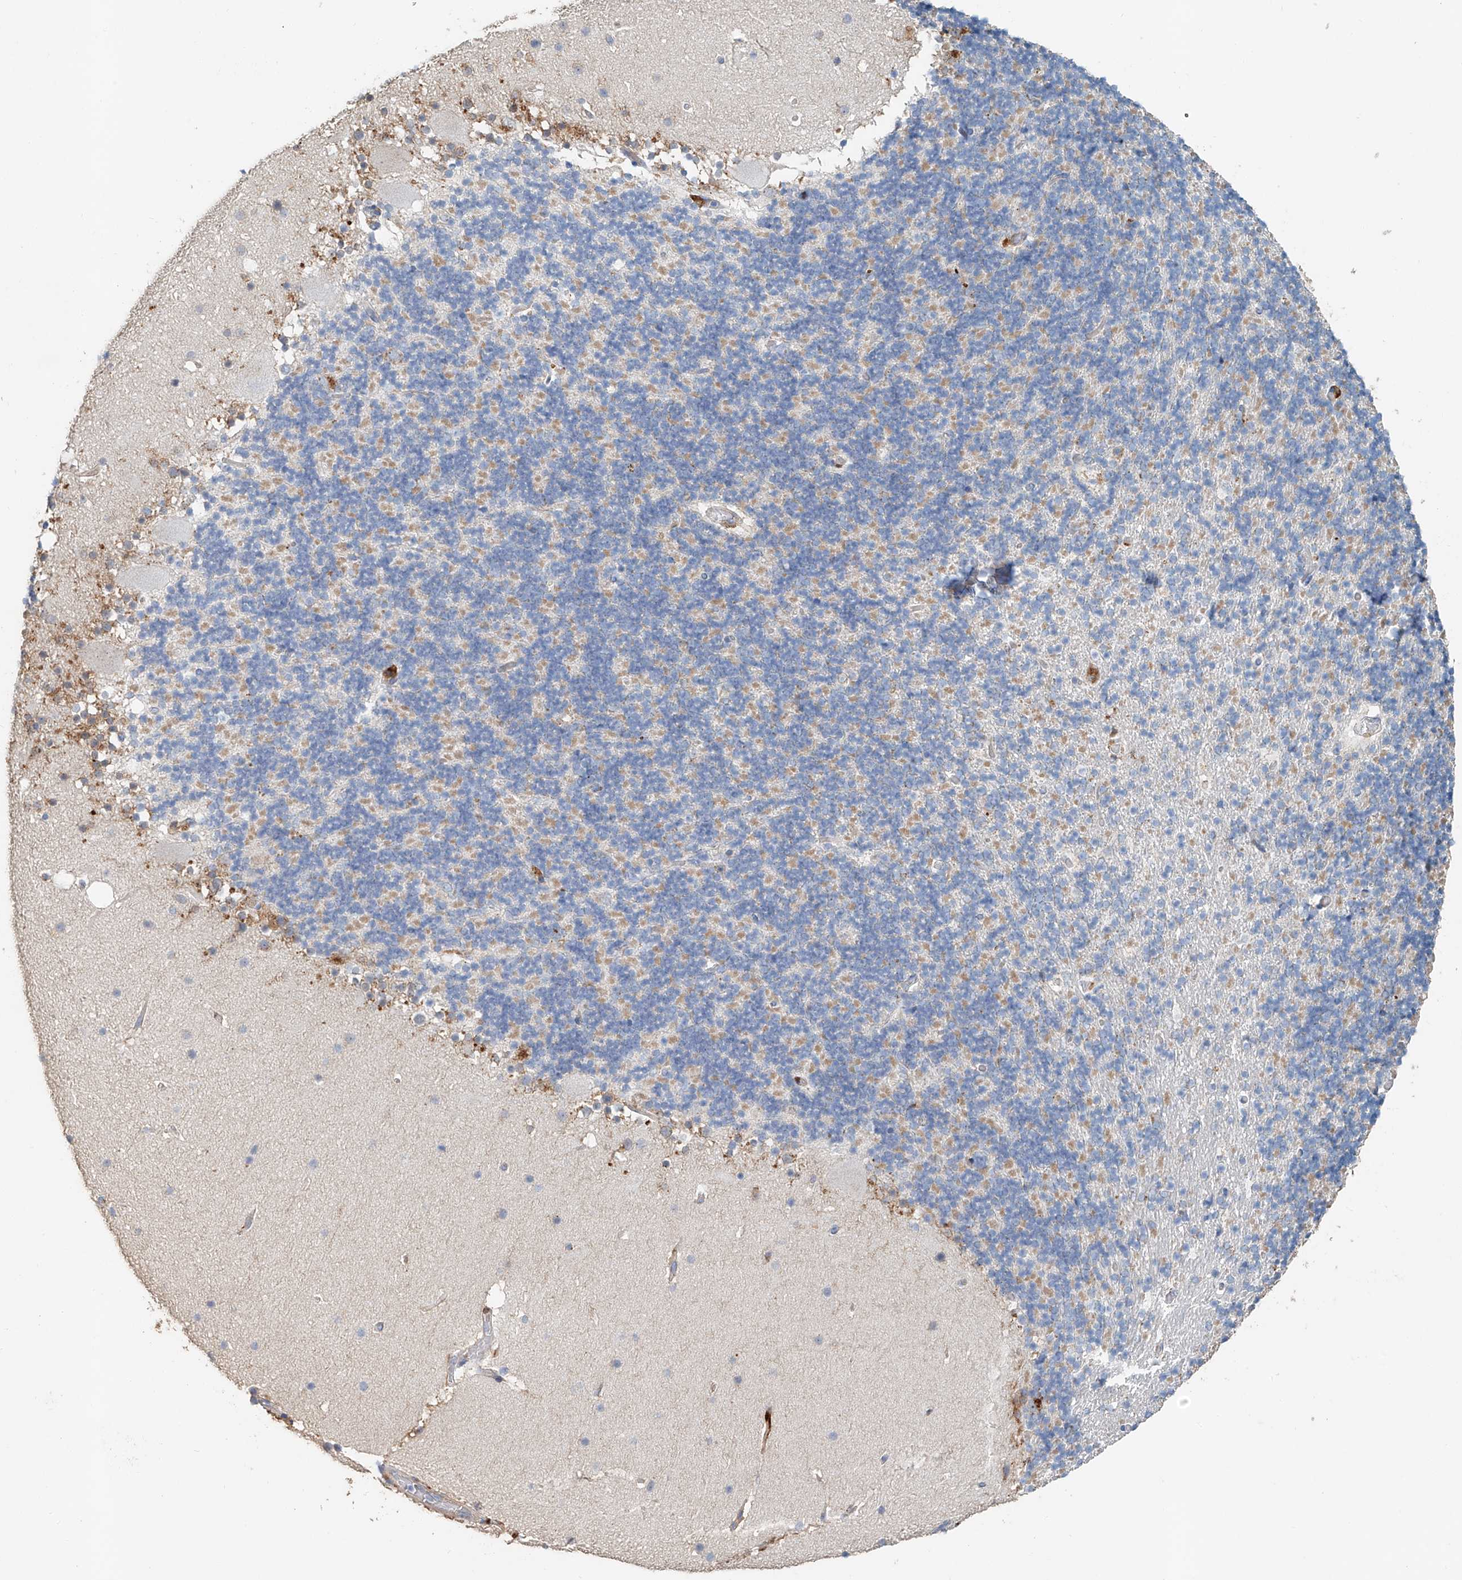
{"staining": {"intensity": "weak", "quantity": "<25%", "location": "cytoplasmic/membranous"}, "tissue": "cerebellum", "cell_type": "Cells in granular layer", "image_type": "normal", "snomed": [{"axis": "morphology", "description": "Normal tissue, NOS"}, {"axis": "topography", "description": "Cerebellum"}], "caption": "Cells in granular layer show no significant staining in unremarkable cerebellum.", "gene": "TRIM47", "patient": {"sex": "male", "age": 57}}